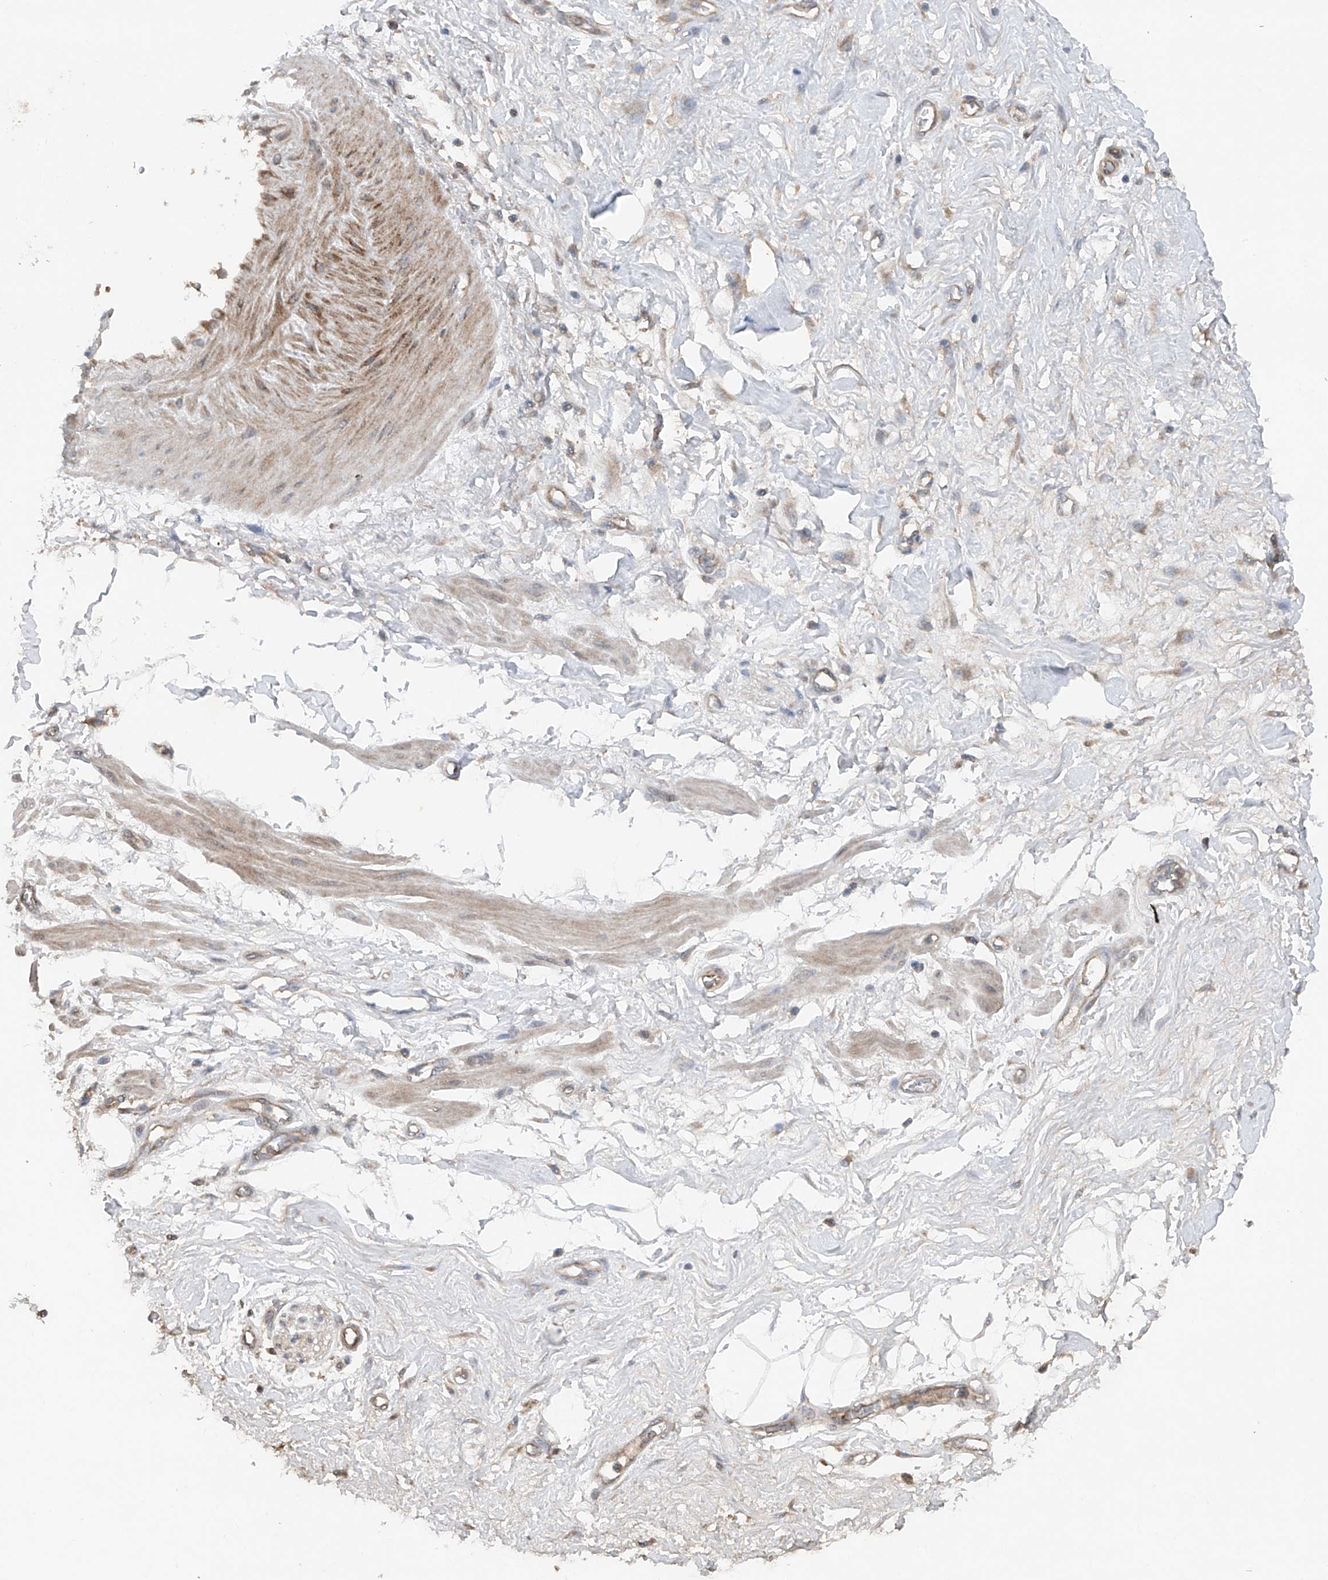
{"staining": {"intensity": "weak", "quantity": ">75%", "location": "cytoplasmic/membranous"}, "tissue": "adipose tissue", "cell_type": "Adipocytes", "image_type": "normal", "snomed": [{"axis": "morphology", "description": "Normal tissue, NOS"}, {"axis": "morphology", "description": "Adenocarcinoma, NOS"}, {"axis": "topography", "description": "Pancreas"}, {"axis": "topography", "description": "Peripheral nerve tissue"}], "caption": "Immunohistochemical staining of benign adipose tissue reveals weak cytoplasmic/membranous protein positivity in approximately >75% of adipocytes. Nuclei are stained in blue.", "gene": "DAD1", "patient": {"sex": "male", "age": 59}}